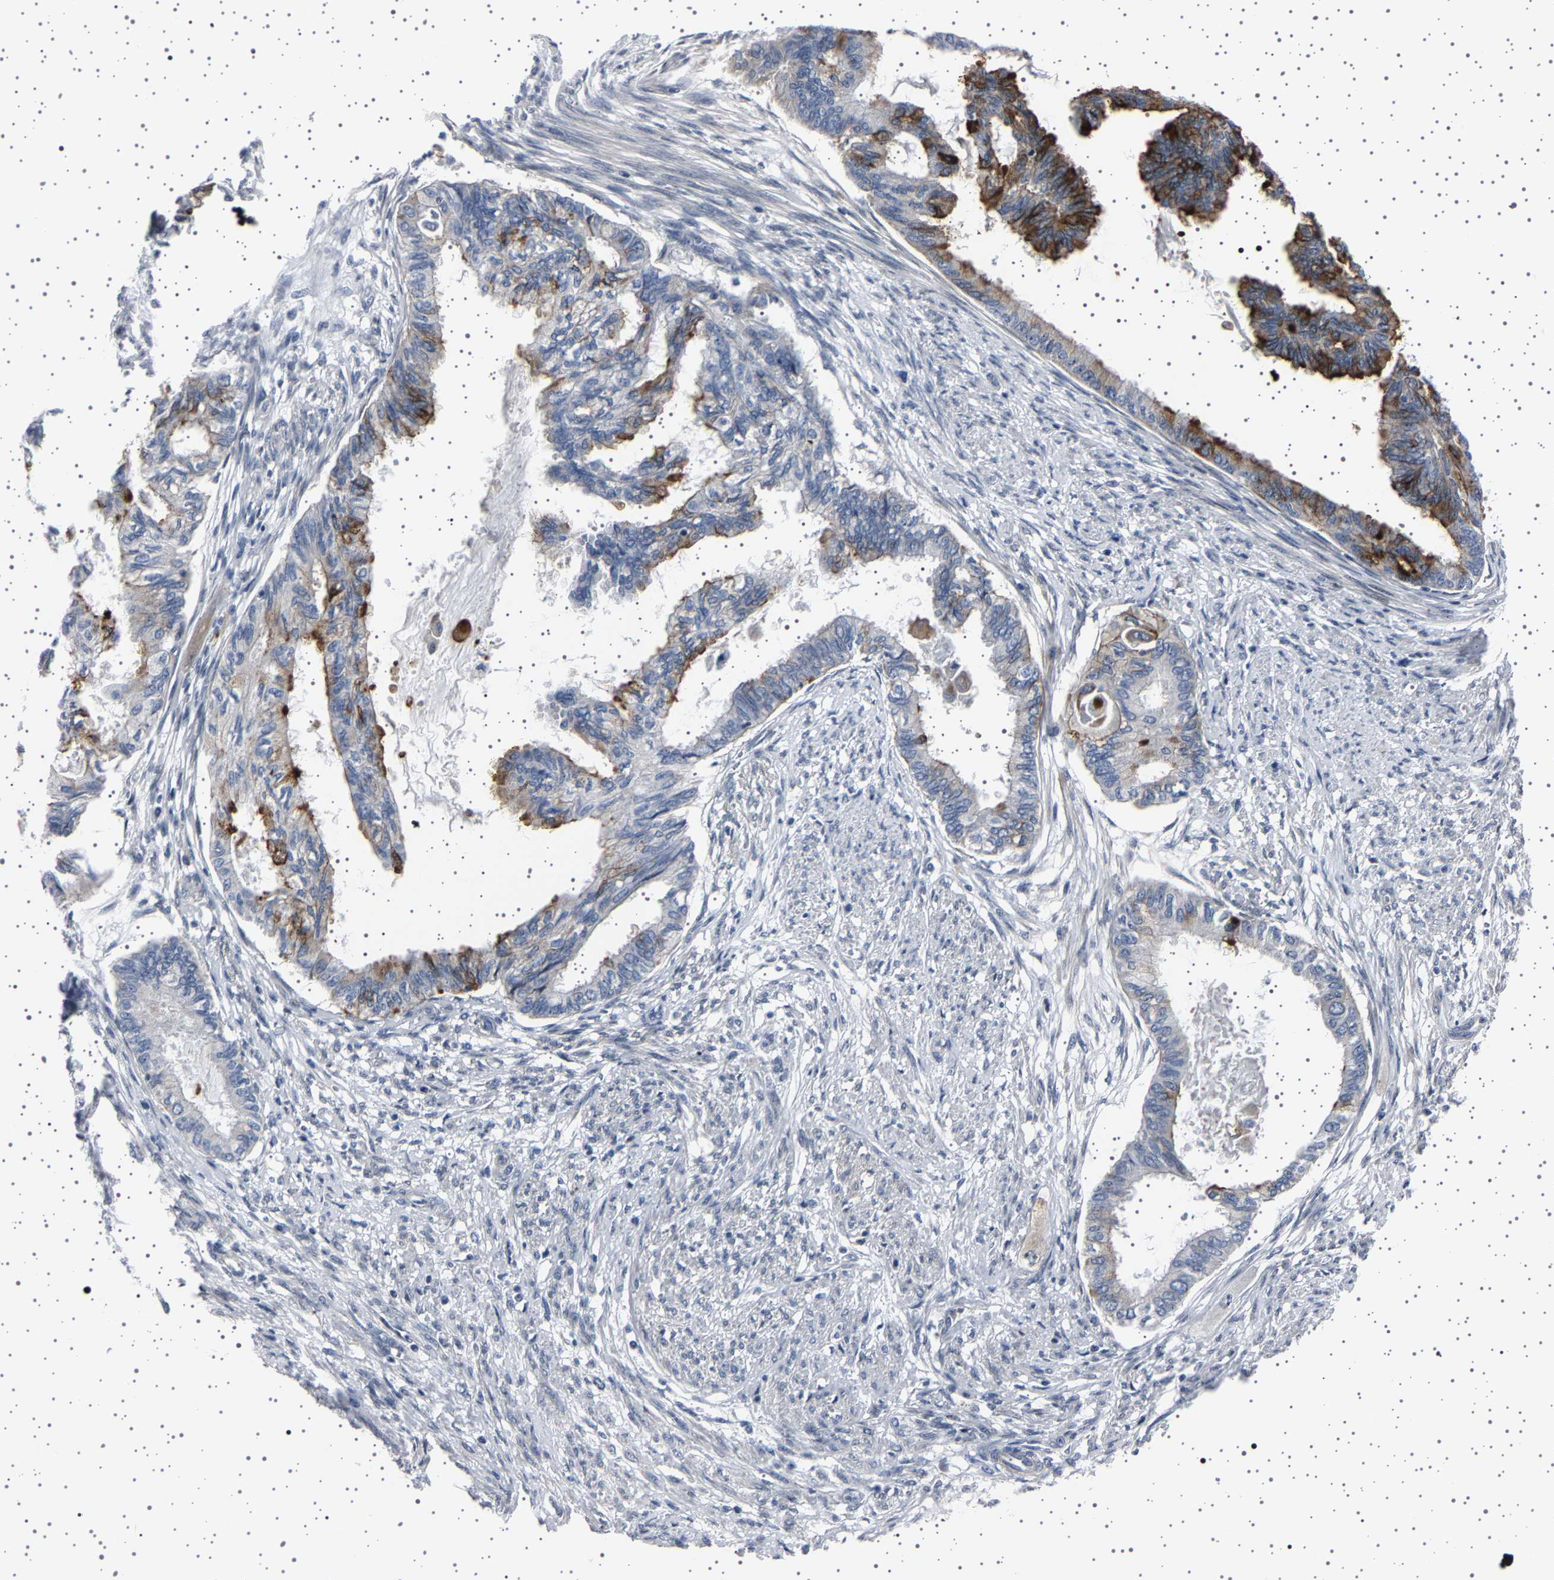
{"staining": {"intensity": "moderate", "quantity": "25%-75%", "location": "cytoplasmic/membranous"}, "tissue": "cervical cancer", "cell_type": "Tumor cells", "image_type": "cancer", "snomed": [{"axis": "morphology", "description": "Normal tissue, NOS"}, {"axis": "morphology", "description": "Adenocarcinoma, NOS"}, {"axis": "topography", "description": "Cervix"}, {"axis": "topography", "description": "Endometrium"}], "caption": "IHC (DAB) staining of adenocarcinoma (cervical) exhibits moderate cytoplasmic/membranous protein expression in about 25%-75% of tumor cells.", "gene": "PAK5", "patient": {"sex": "female", "age": 86}}